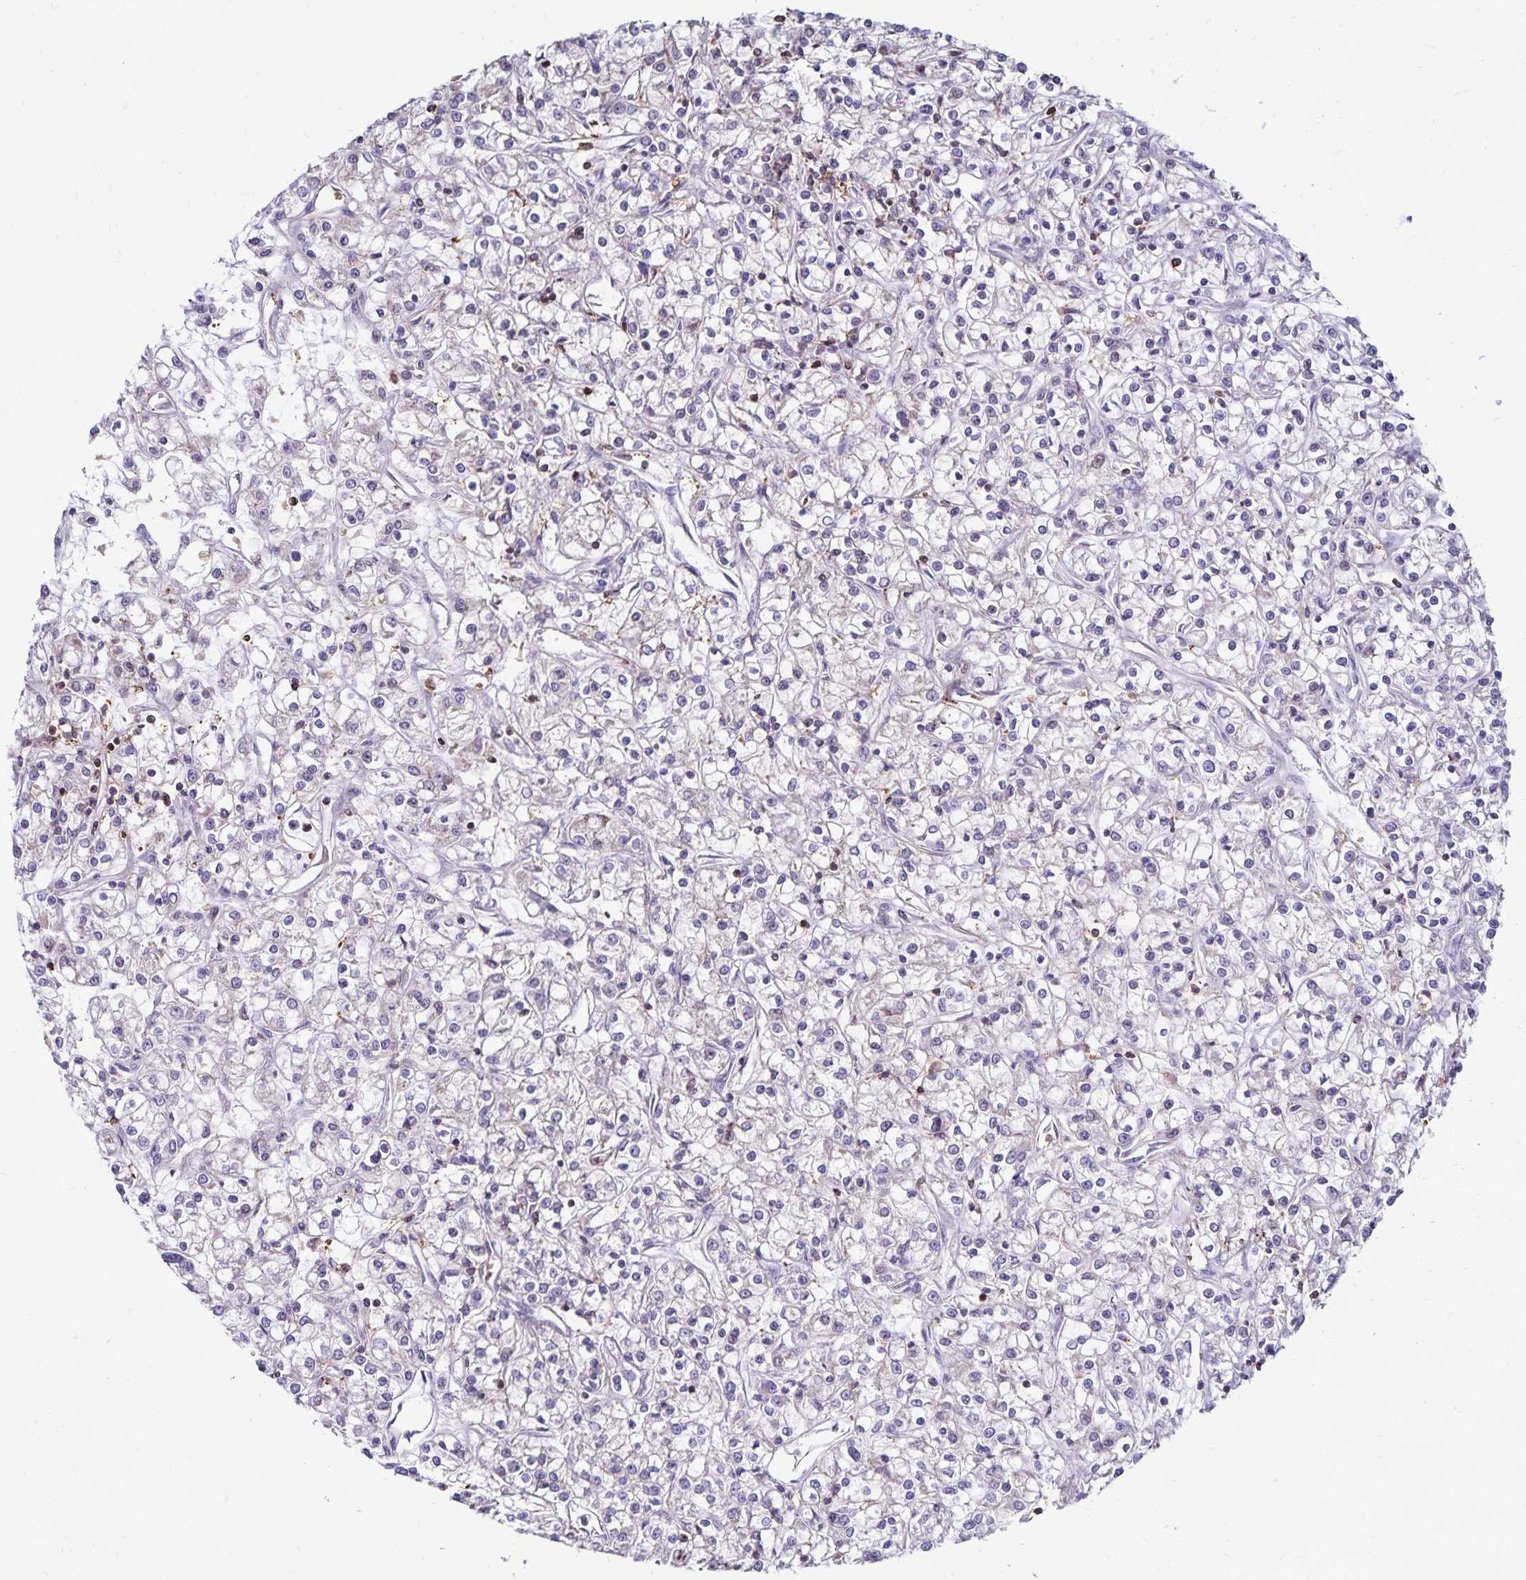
{"staining": {"intensity": "negative", "quantity": "none", "location": "none"}, "tissue": "renal cancer", "cell_type": "Tumor cells", "image_type": "cancer", "snomed": [{"axis": "morphology", "description": "Adenocarcinoma, NOS"}, {"axis": "topography", "description": "Kidney"}], "caption": "This is an IHC photomicrograph of adenocarcinoma (renal). There is no expression in tumor cells.", "gene": "NAGPA", "patient": {"sex": "female", "age": 59}}